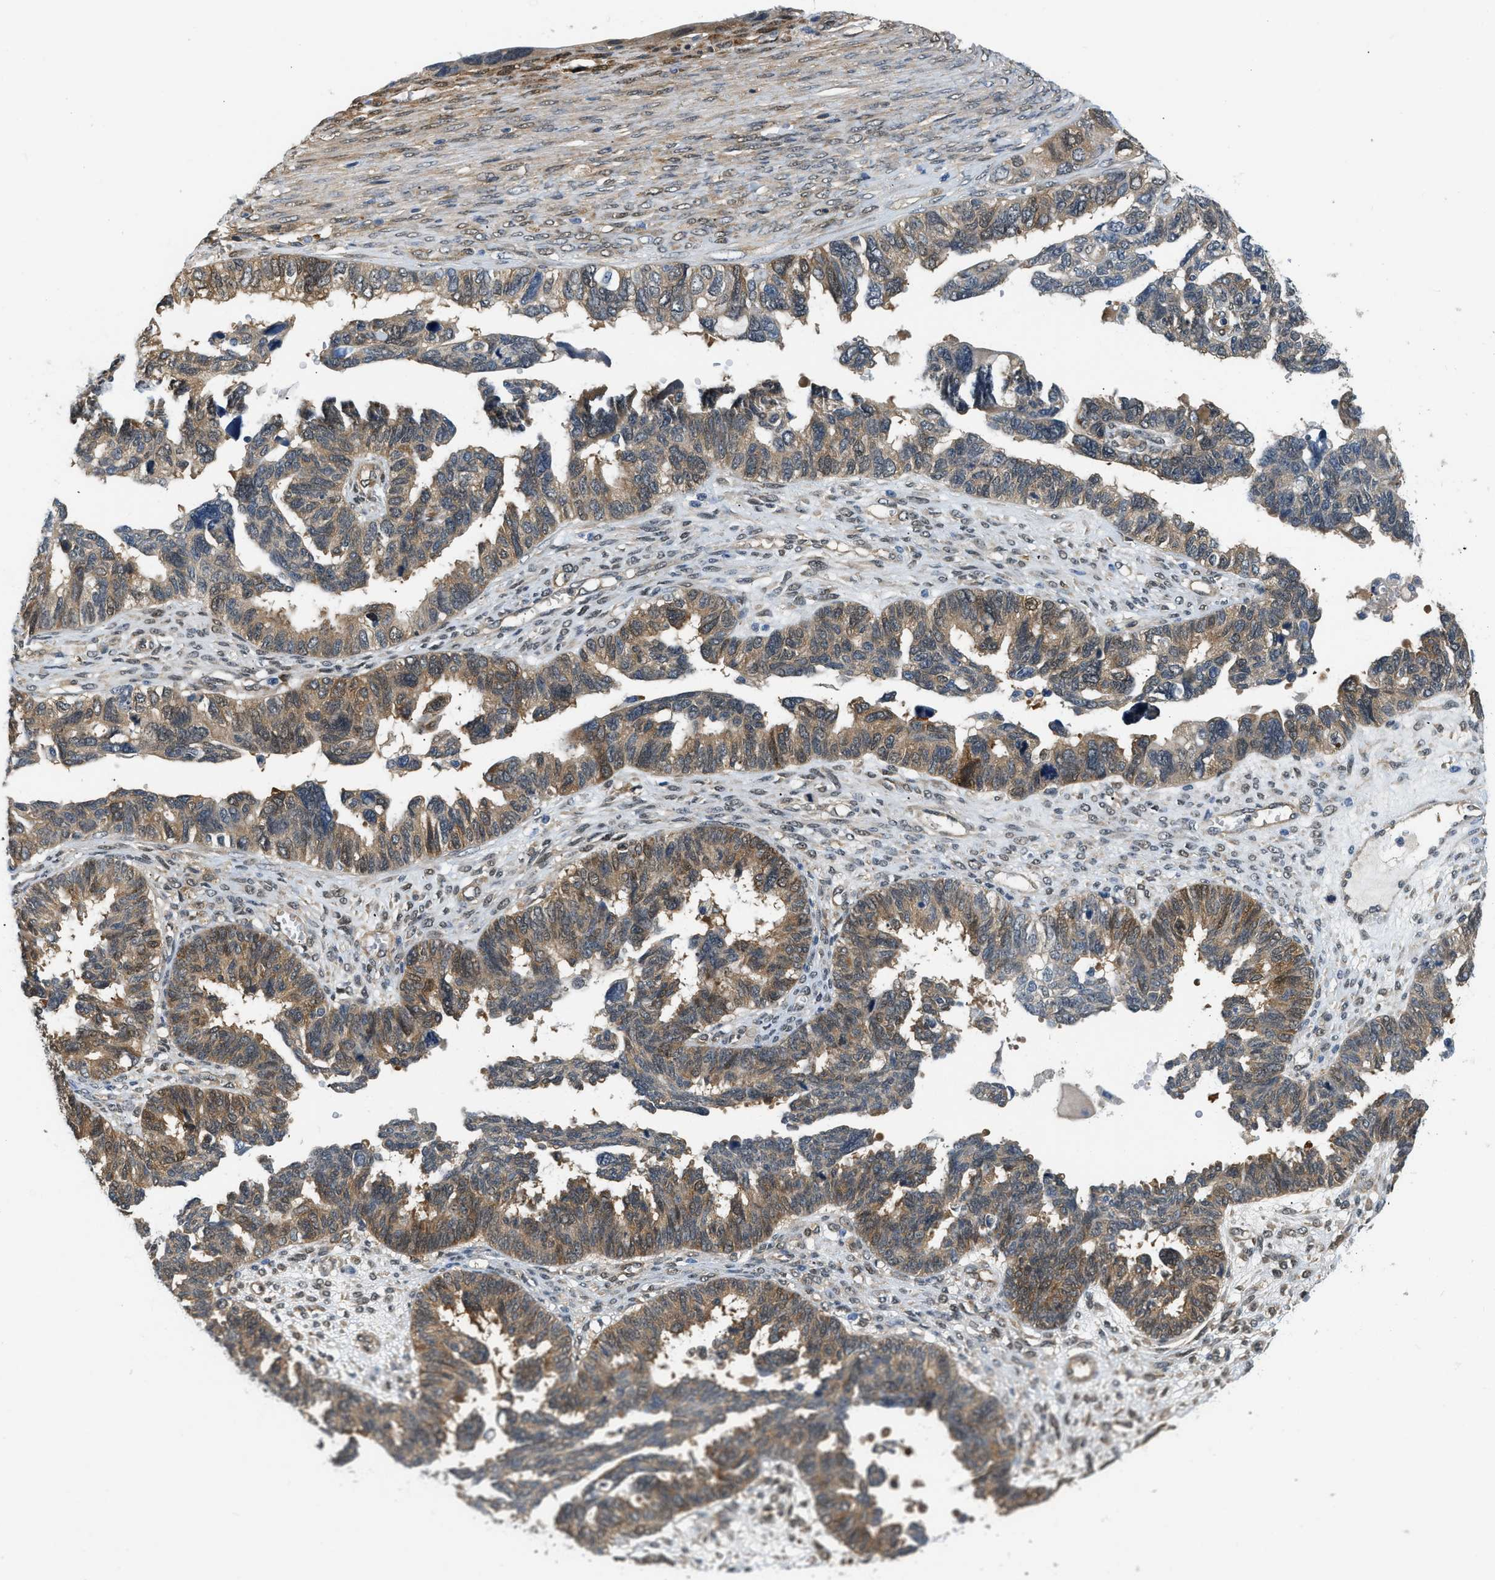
{"staining": {"intensity": "moderate", "quantity": ">75%", "location": "cytoplasmic/membranous"}, "tissue": "ovarian cancer", "cell_type": "Tumor cells", "image_type": "cancer", "snomed": [{"axis": "morphology", "description": "Cystadenocarcinoma, serous, NOS"}, {"axis": "topography", "description": "Ovary"}], "caption": "About >75% of tumor cells in ovarian serous cystadenocarcinoma exhibit moderate cytoplasmic/membranous protein positivity as visualized by brown immunohistochemical staining.", "gene": "EIF4EBP2", "patient": {"sex": "female", "age": 79}}